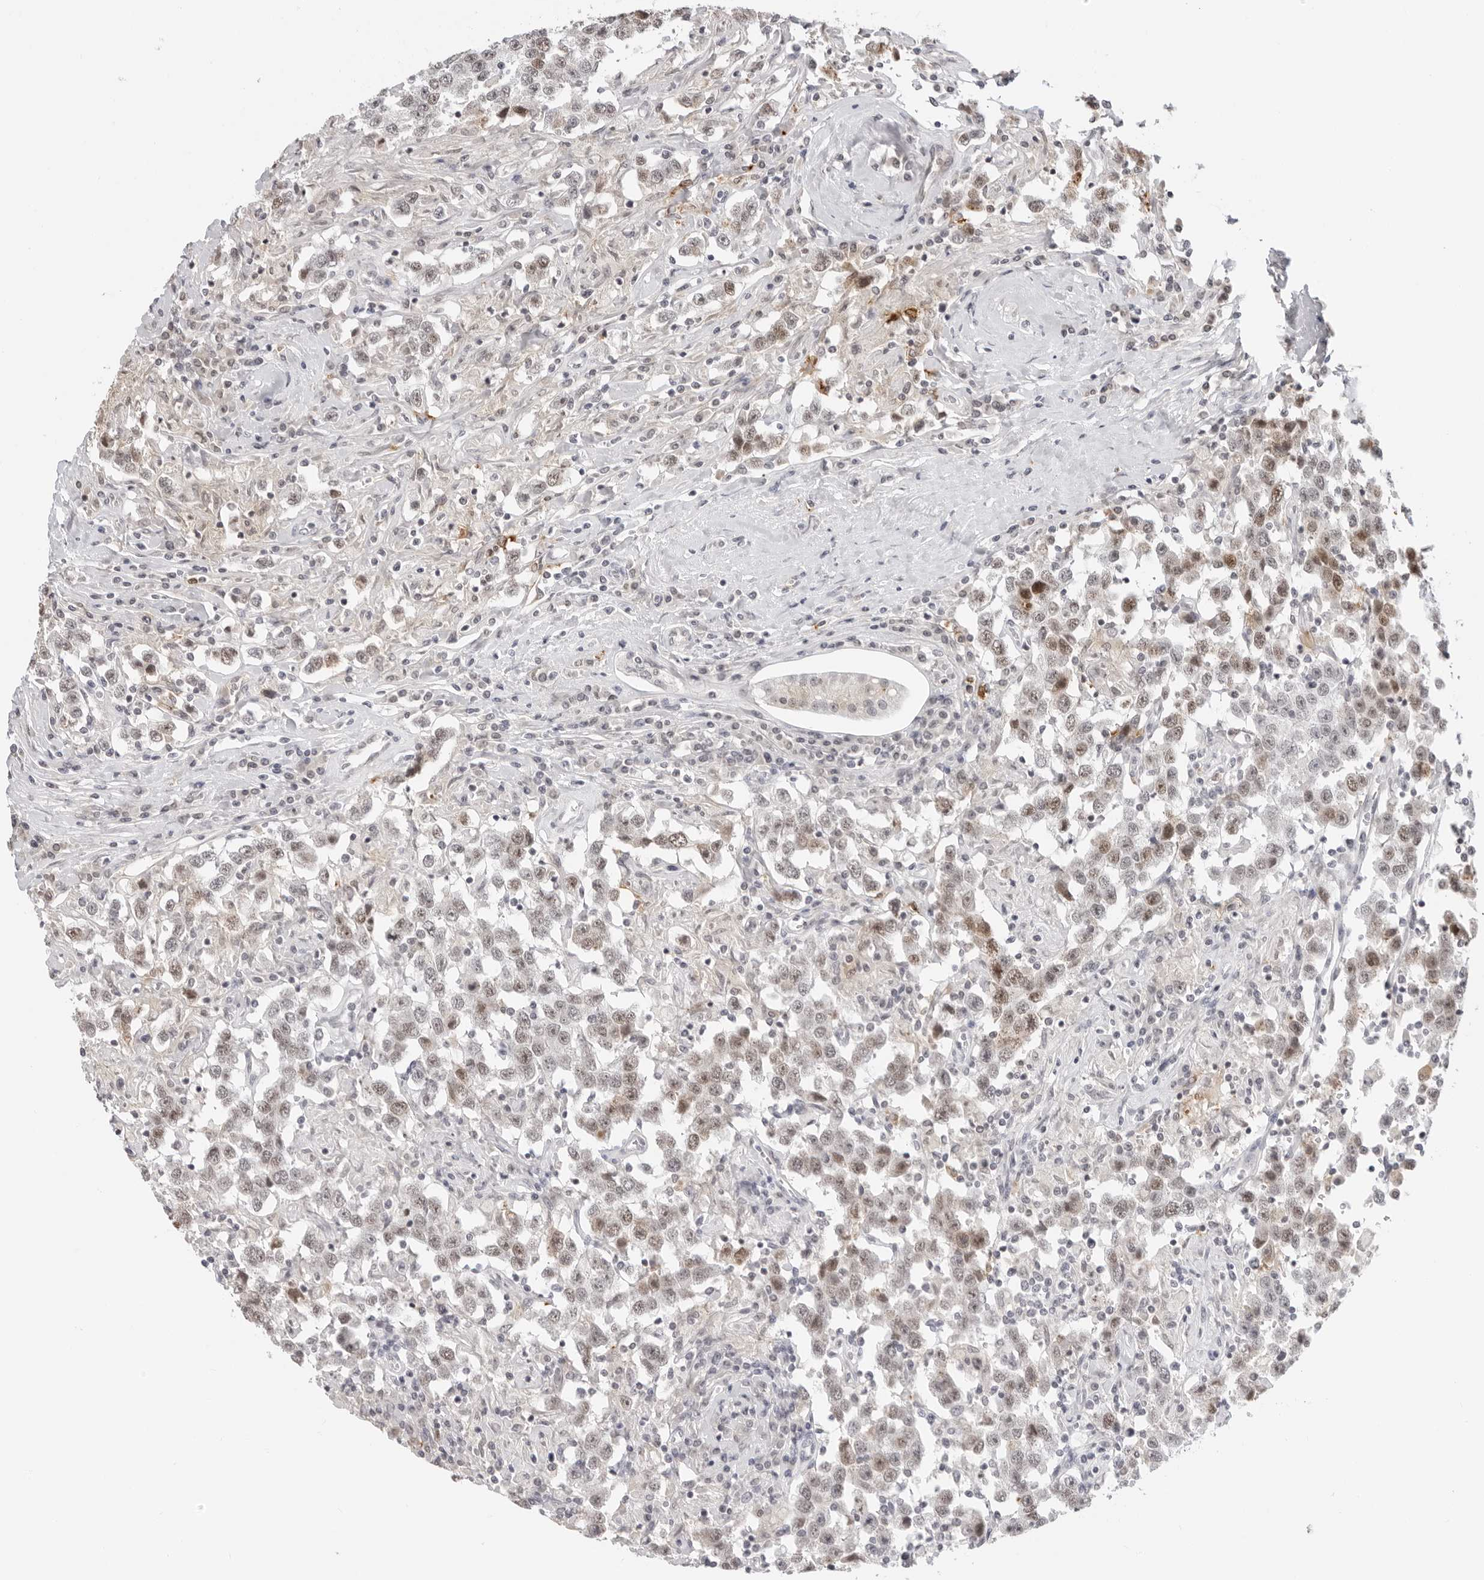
{"staining": {"intensity": "weak", "quantity": "25%-75%", "location": "nuclear"}, "tissue": "testis cancer", "cell_type": "Tumor cells", "image_type": "cancer", "snomed": [{"axis": "morphology", "description": "Seminoma, NOS"}, {"axis": "topography", "description": "Testis"}], "caption": "About 25%-75% of tumor cells in testis seminoma reveal weak nuclear protein positivity as visualized by brown immunohistochemical staining.", "gene": "MSH6", "patient": {"sex": "male", "age": 41}}